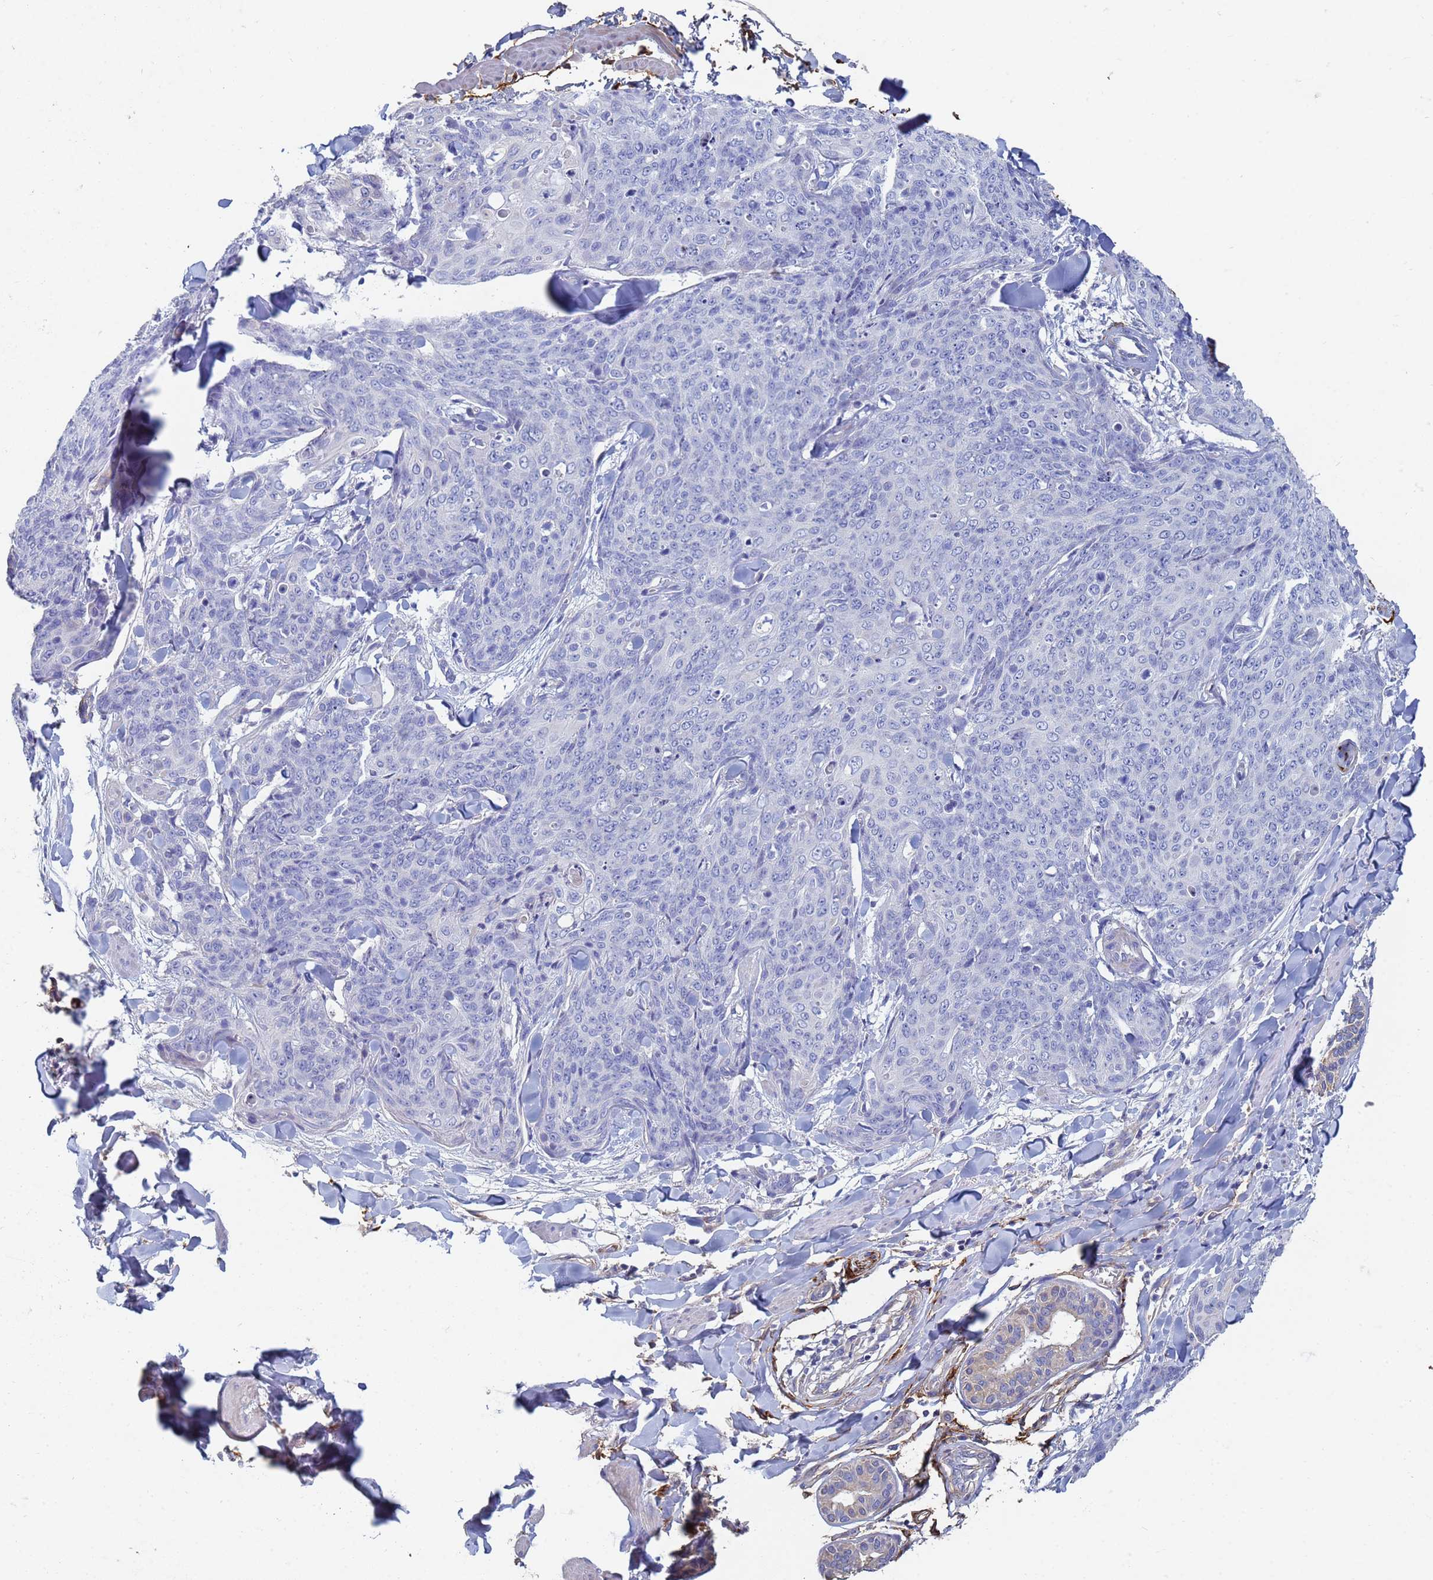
{"staining": {"intensity": "negative", "quantity": "none", "location": "none"}, "tissue": "skin cancer", "cell_type": "Tumor cells", "image_type": "cancer", "snomed": [{"axis": "morphology", "description": "Squamous cell carcinoma, NOS"}, {"axis": "topography", "description": "Skin"}, {"axis": "topography", "description": "Vulva"}], "caption": "DAB (3,3'-diaminobenzidine) immunohistochemical staining of skin cancer shows no significant expression in tumor cells. (IHC, brightfield microscopy, high magnification).", "gene": "ABCA8", "patient": {"sex": "female", "age": 85}}